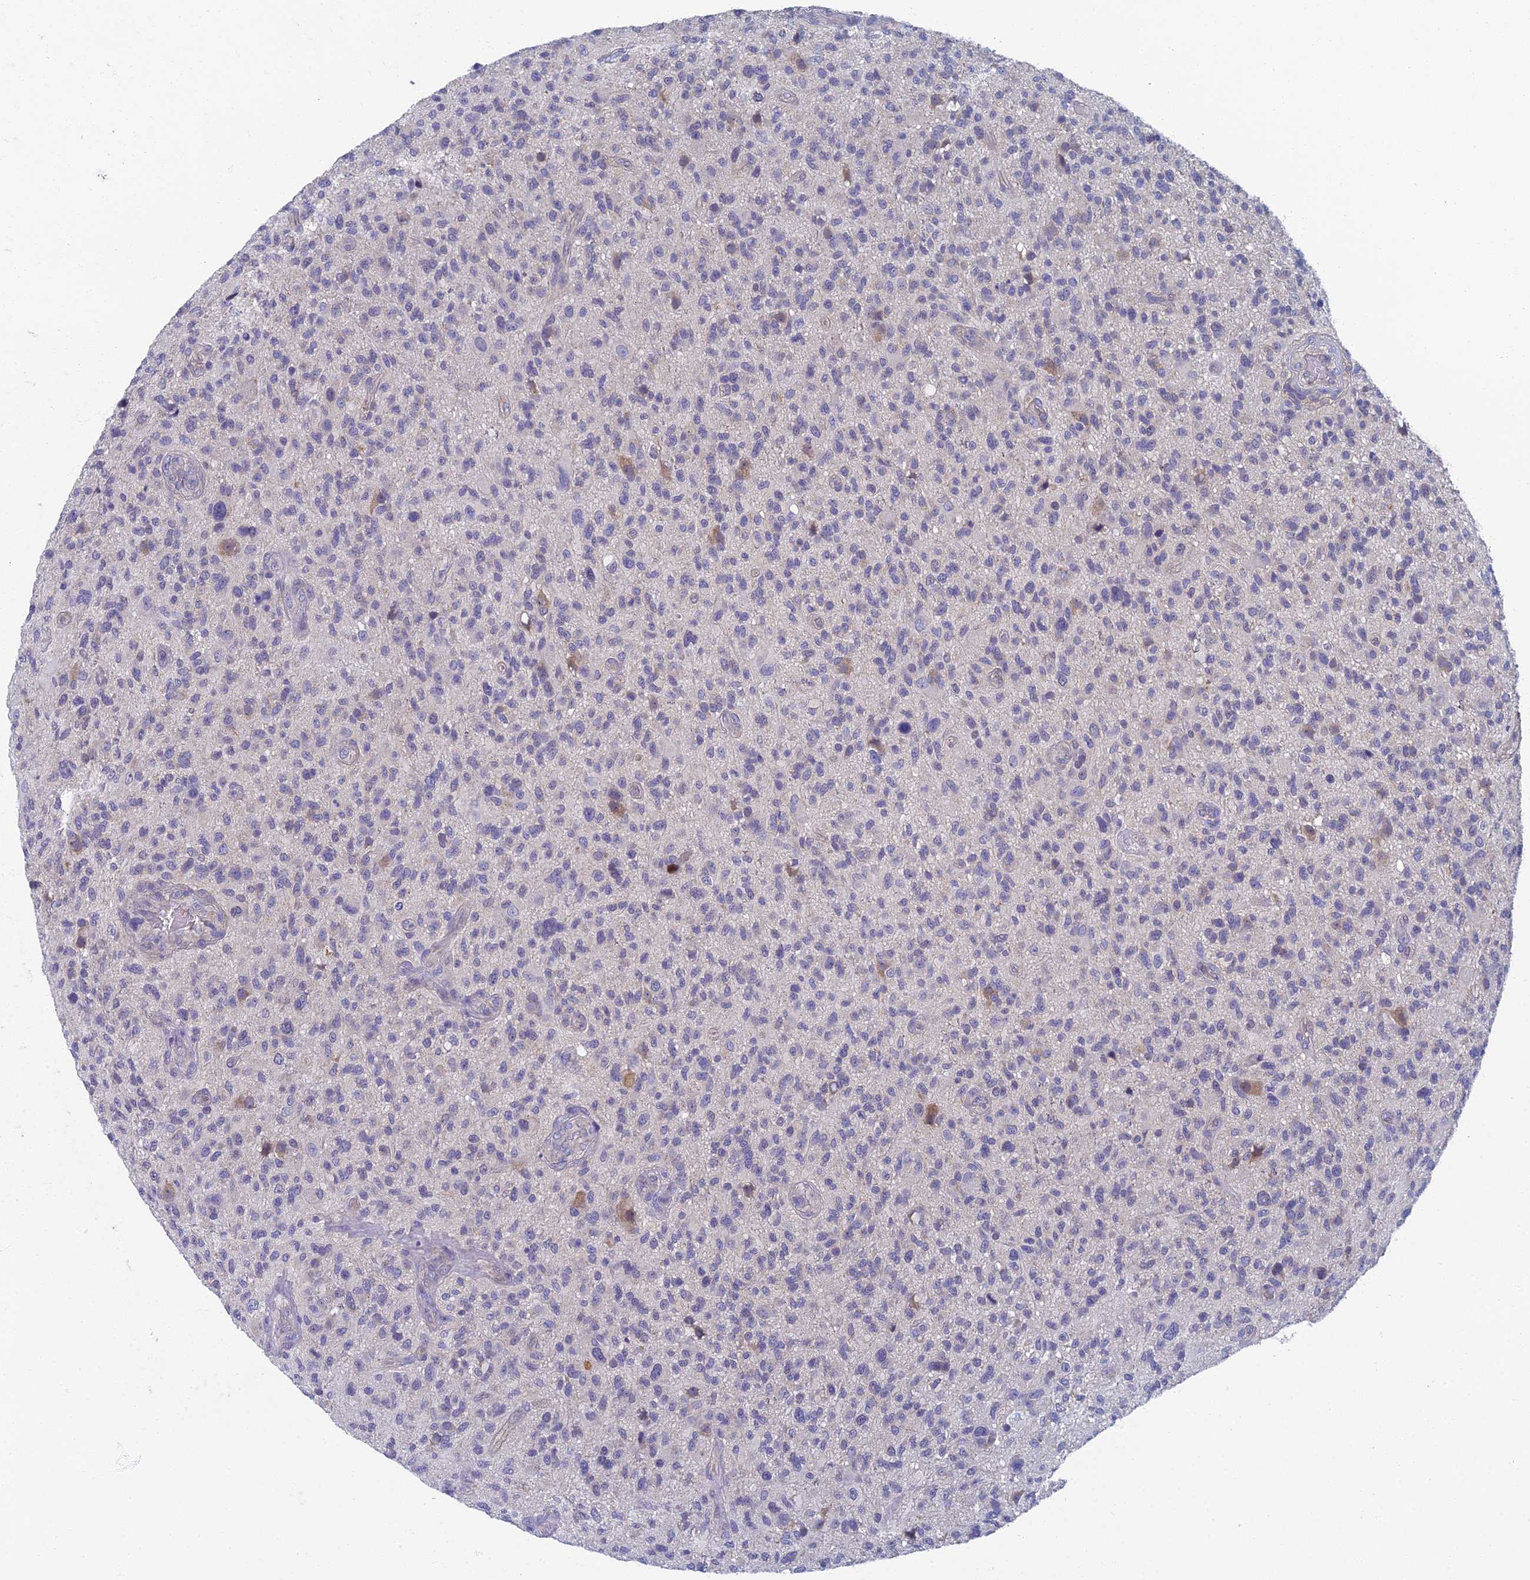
{"staining": {"intensity": "negative", "quantity": "none", "location": "none"}, "tissue": "glioma", "cell_type": "Tumor cells", "image_type": "cancer", "snomed": [{"axis": "morphology", "description": "Glioma, malignant, High grade"}, {"axis": "topography", "description": "Brain"}], "caption": "Tumor cells are negative for brown protein staining in glioma.", "gene": "SPIN4", "patient": {"sex": "male", "age": 47}}